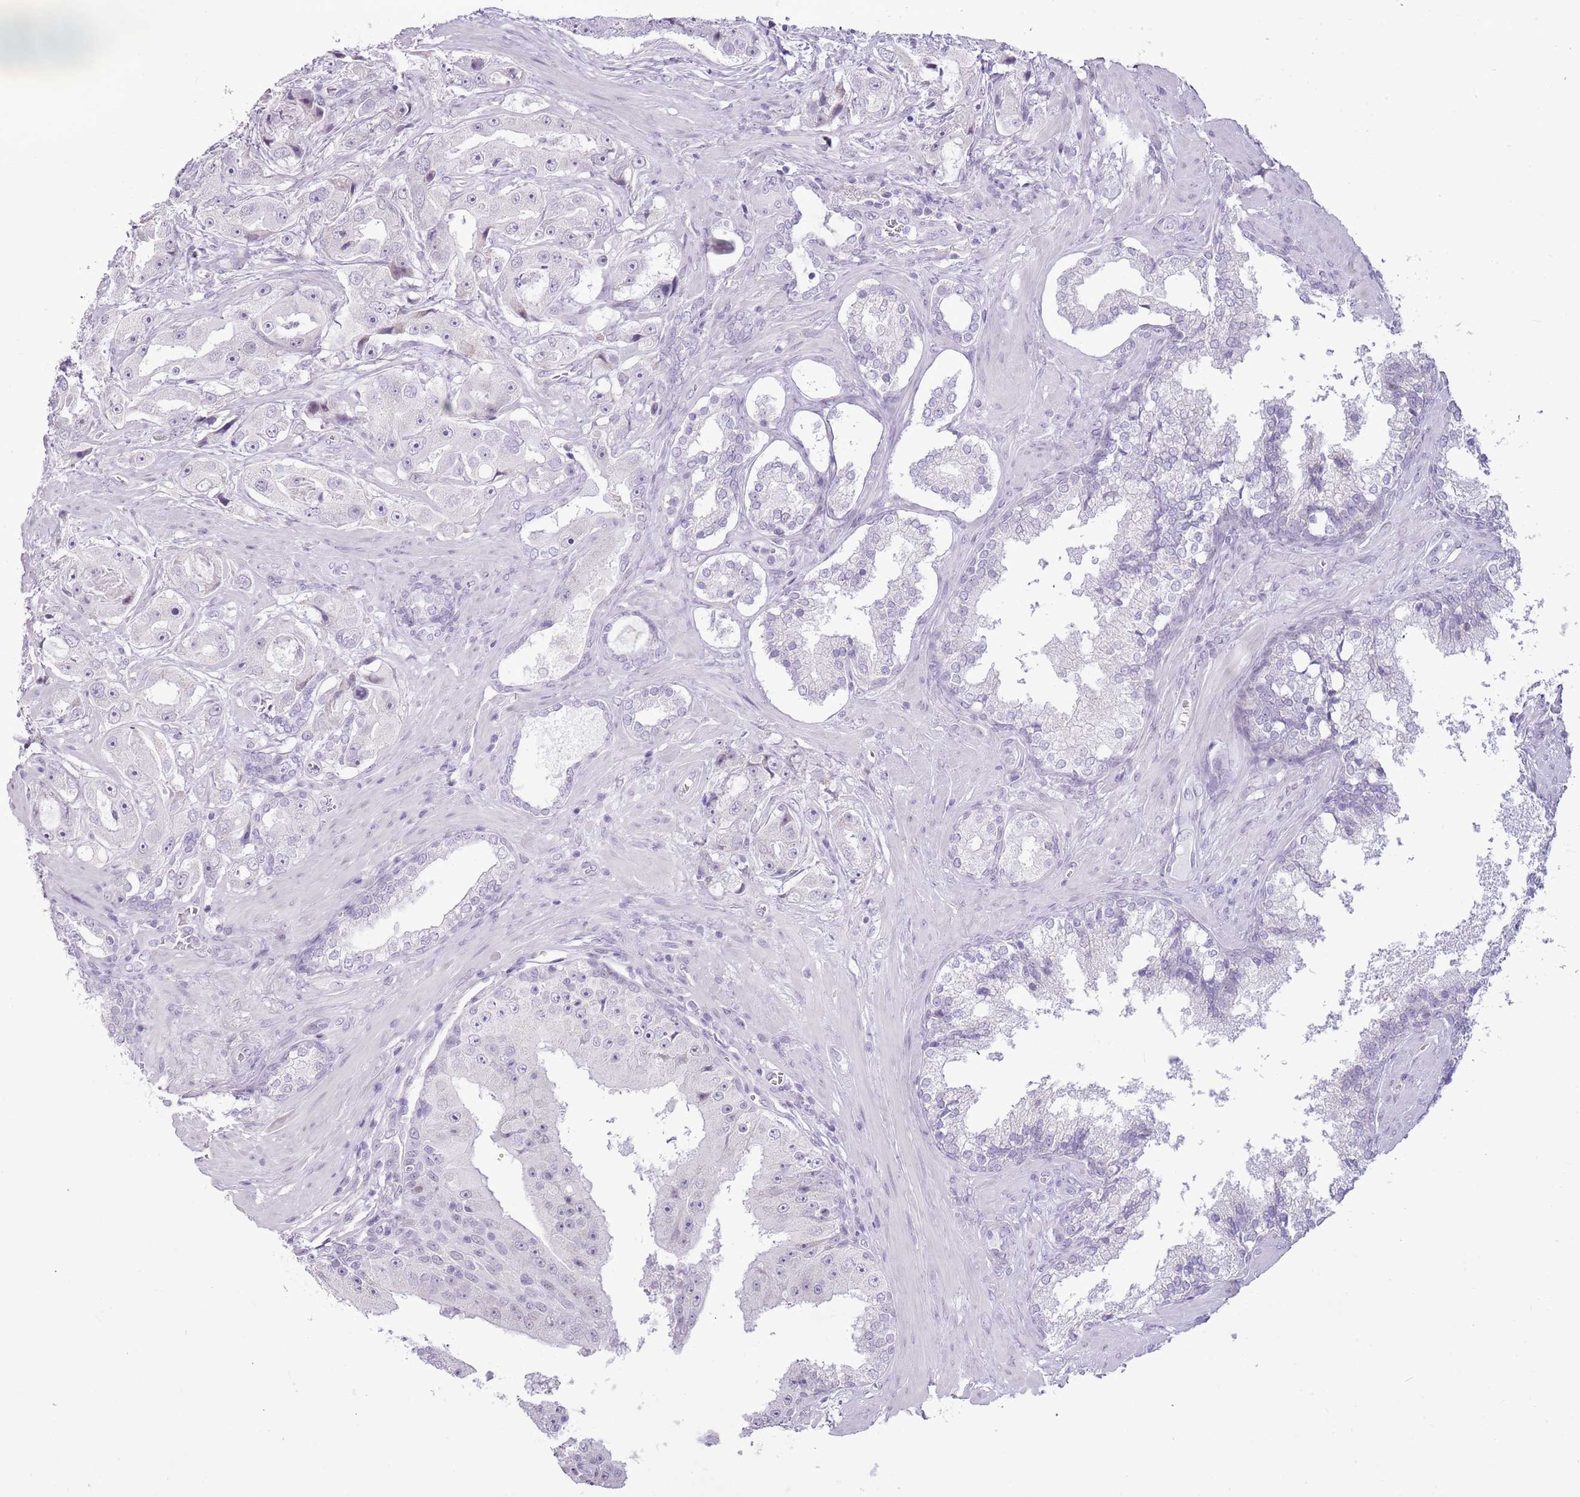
{"staining": {"intensity": "negative", "quantity": "none", "location": "none"}, "tissue": "prostate cancer", "cell_type": "Tumor cells", "image_type": "cancer", "snomed": [{"axis": "morphology", "description": "Adenocarcinoma, High grade"}, {"axis": "topography", "description": "Prostate"}], "caption": "Immunohistochemical staining of human prostate cancer demonstrates no significant staining in tumor cells. (DAB (3,3'-diaminobenzidine) IHC visualized using brightfield microscopy, high magnification).", "gene": "RPL3L", "patient": {"sex": "male", "age": 73}}